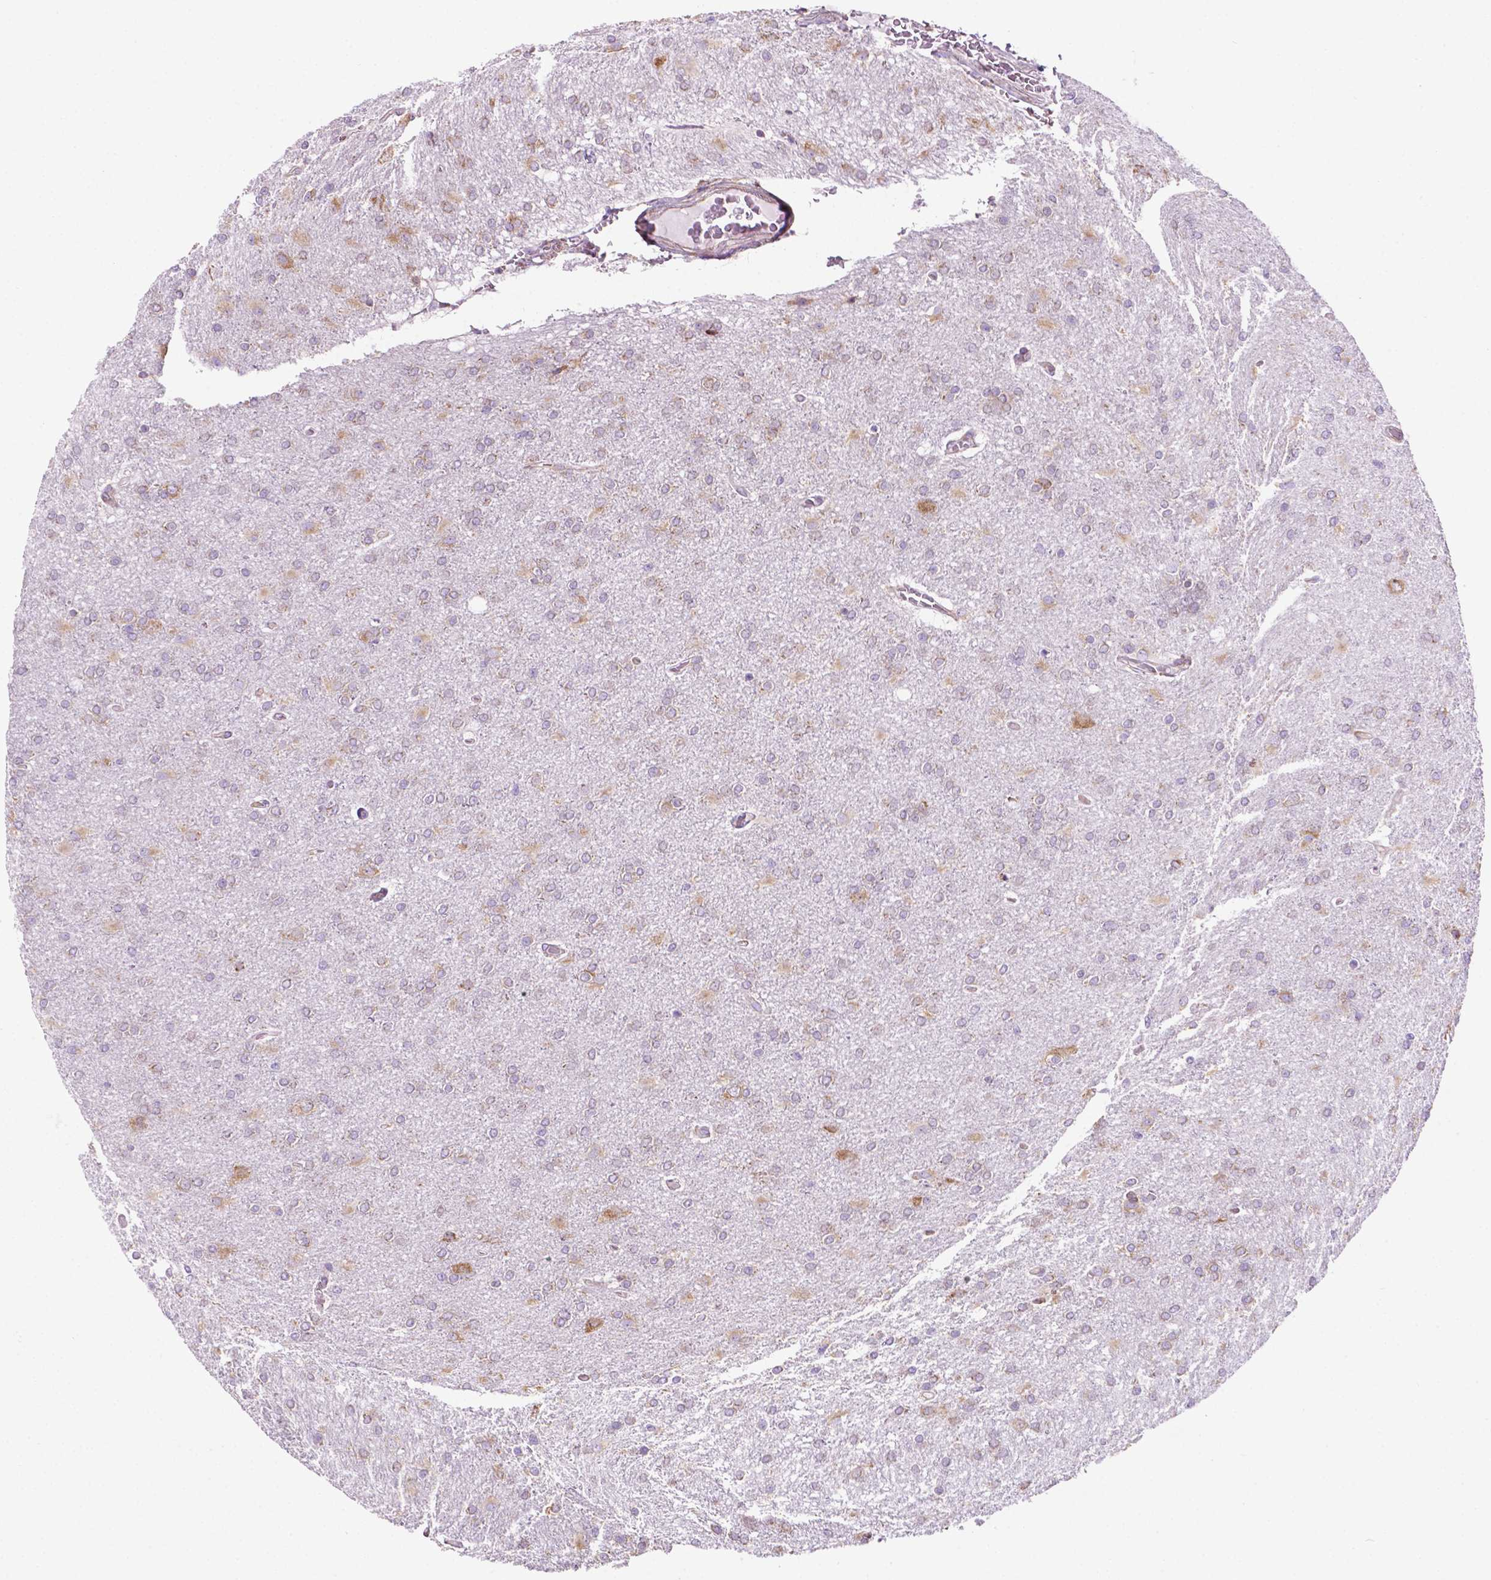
{"staining": {"intensity": "weak", "quantity": "<25%", "location": "cytoplasmic/membranous"}, "tissue": "glioma", "cell_type": "Tumor cells", "image_type": "cancer", "snomed": [{"axis": "morphology", "description": "Glioma, malignant, High grade"}, {"axis": "topography", "description": "Cerebral cortex"}], "caption": "This is an immunohistochemistry (IHC) histopathology image of glioma. There is no staining in tumor cells.", "gene": "RPL29", "patient": {"sex": "male", "age": 70}}